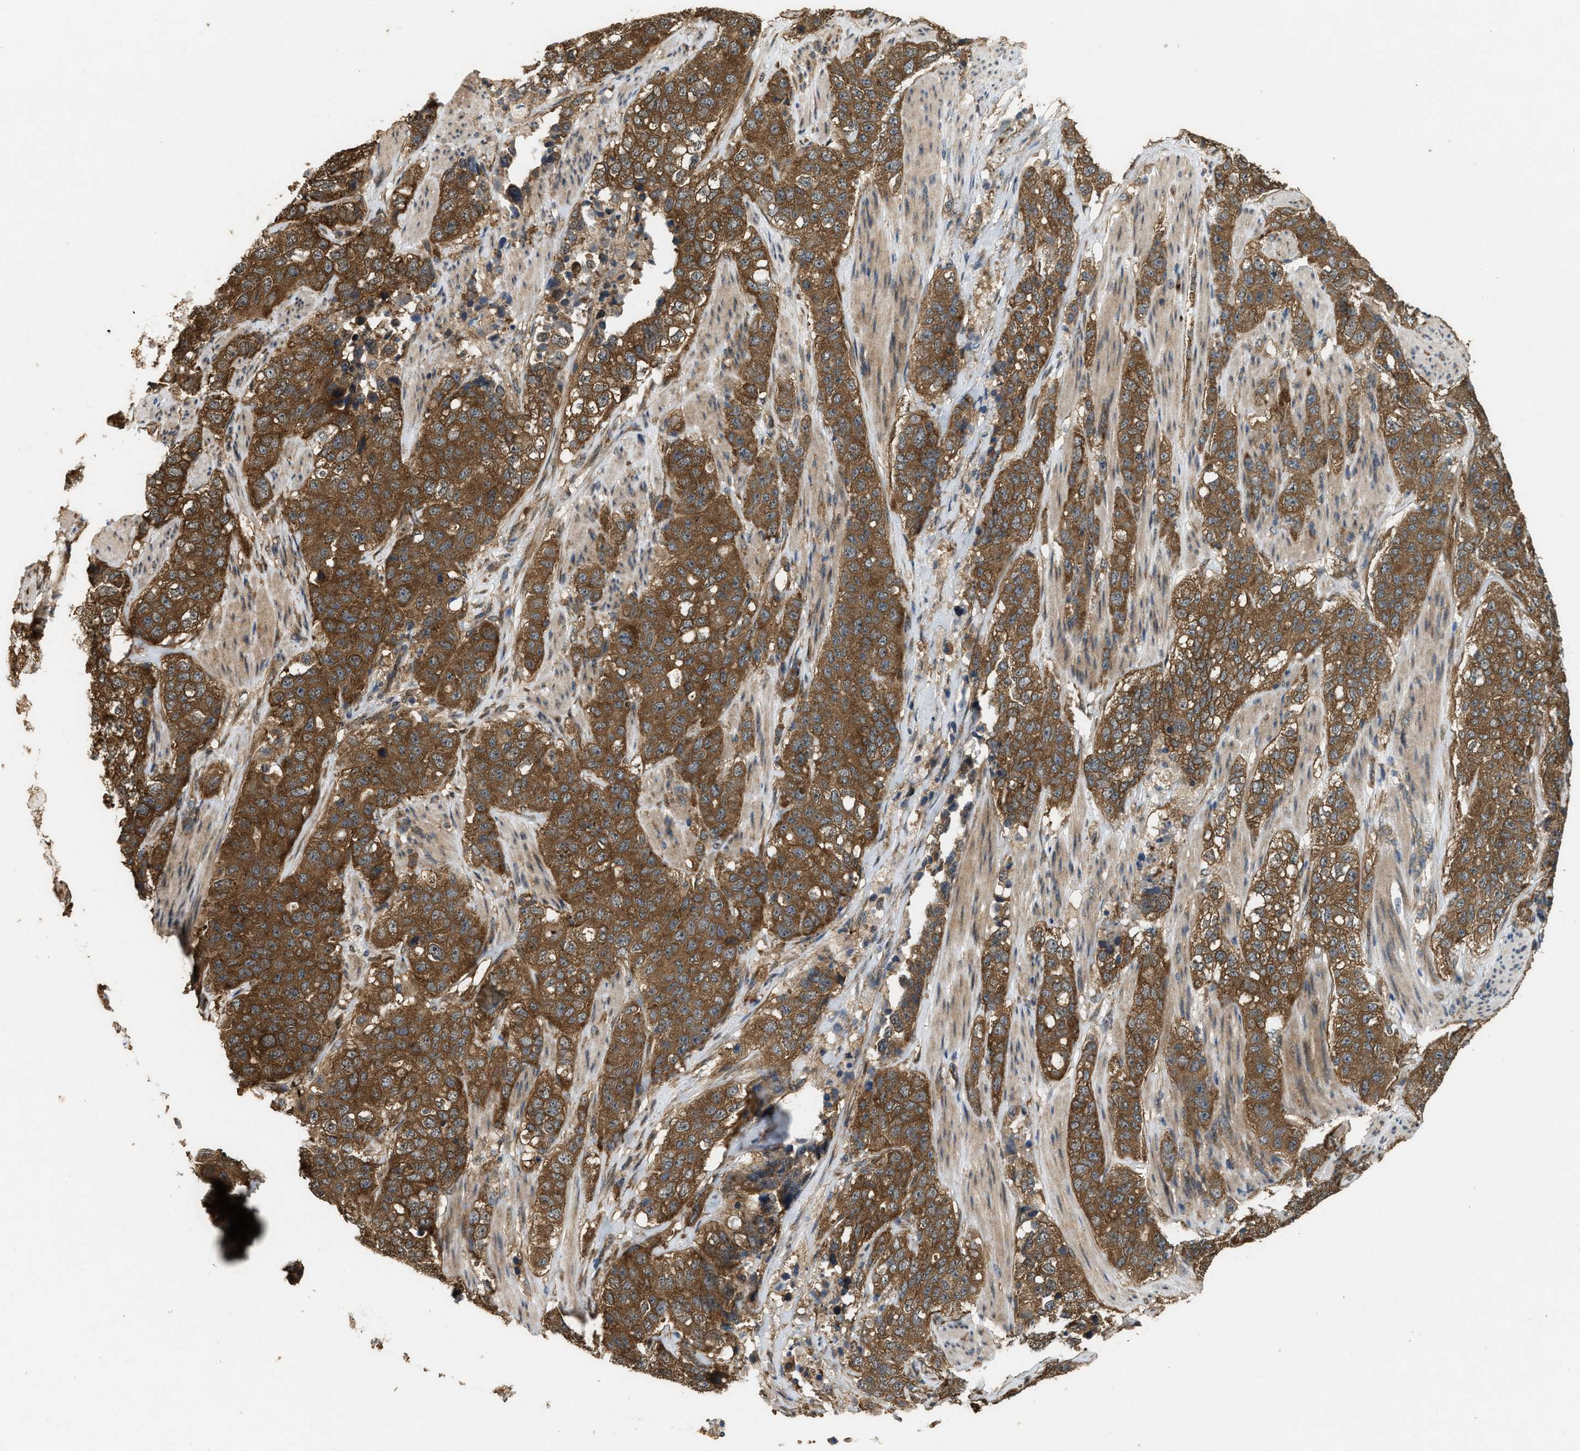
{"staining": {"intensity": "strong", "quantity": ">75%", "location": "cytoplasmic/membranous"}, "tissue": "stomach cancer", "cell_type": "Tumor cells", "image_type": "cancer", "snomed": [{"axis": "morphology", "description": "Adenocarcinoma, NOS"}, {"axis": "topography", "description": "Stomach"}], "caption": "The immunohistochemical stain highlights strong cytoplasmic/membranous positivity in tumor cells of stomach adenocarcinoma tissue. (Stains: DAB (3,3'-diaminobenzidine) in brown, nuclei in blue, Microscopy: brightfield microscopy at high magnification).", "gene": "ARHGEF5", "patient": {"sex": "male", "age": 48}}